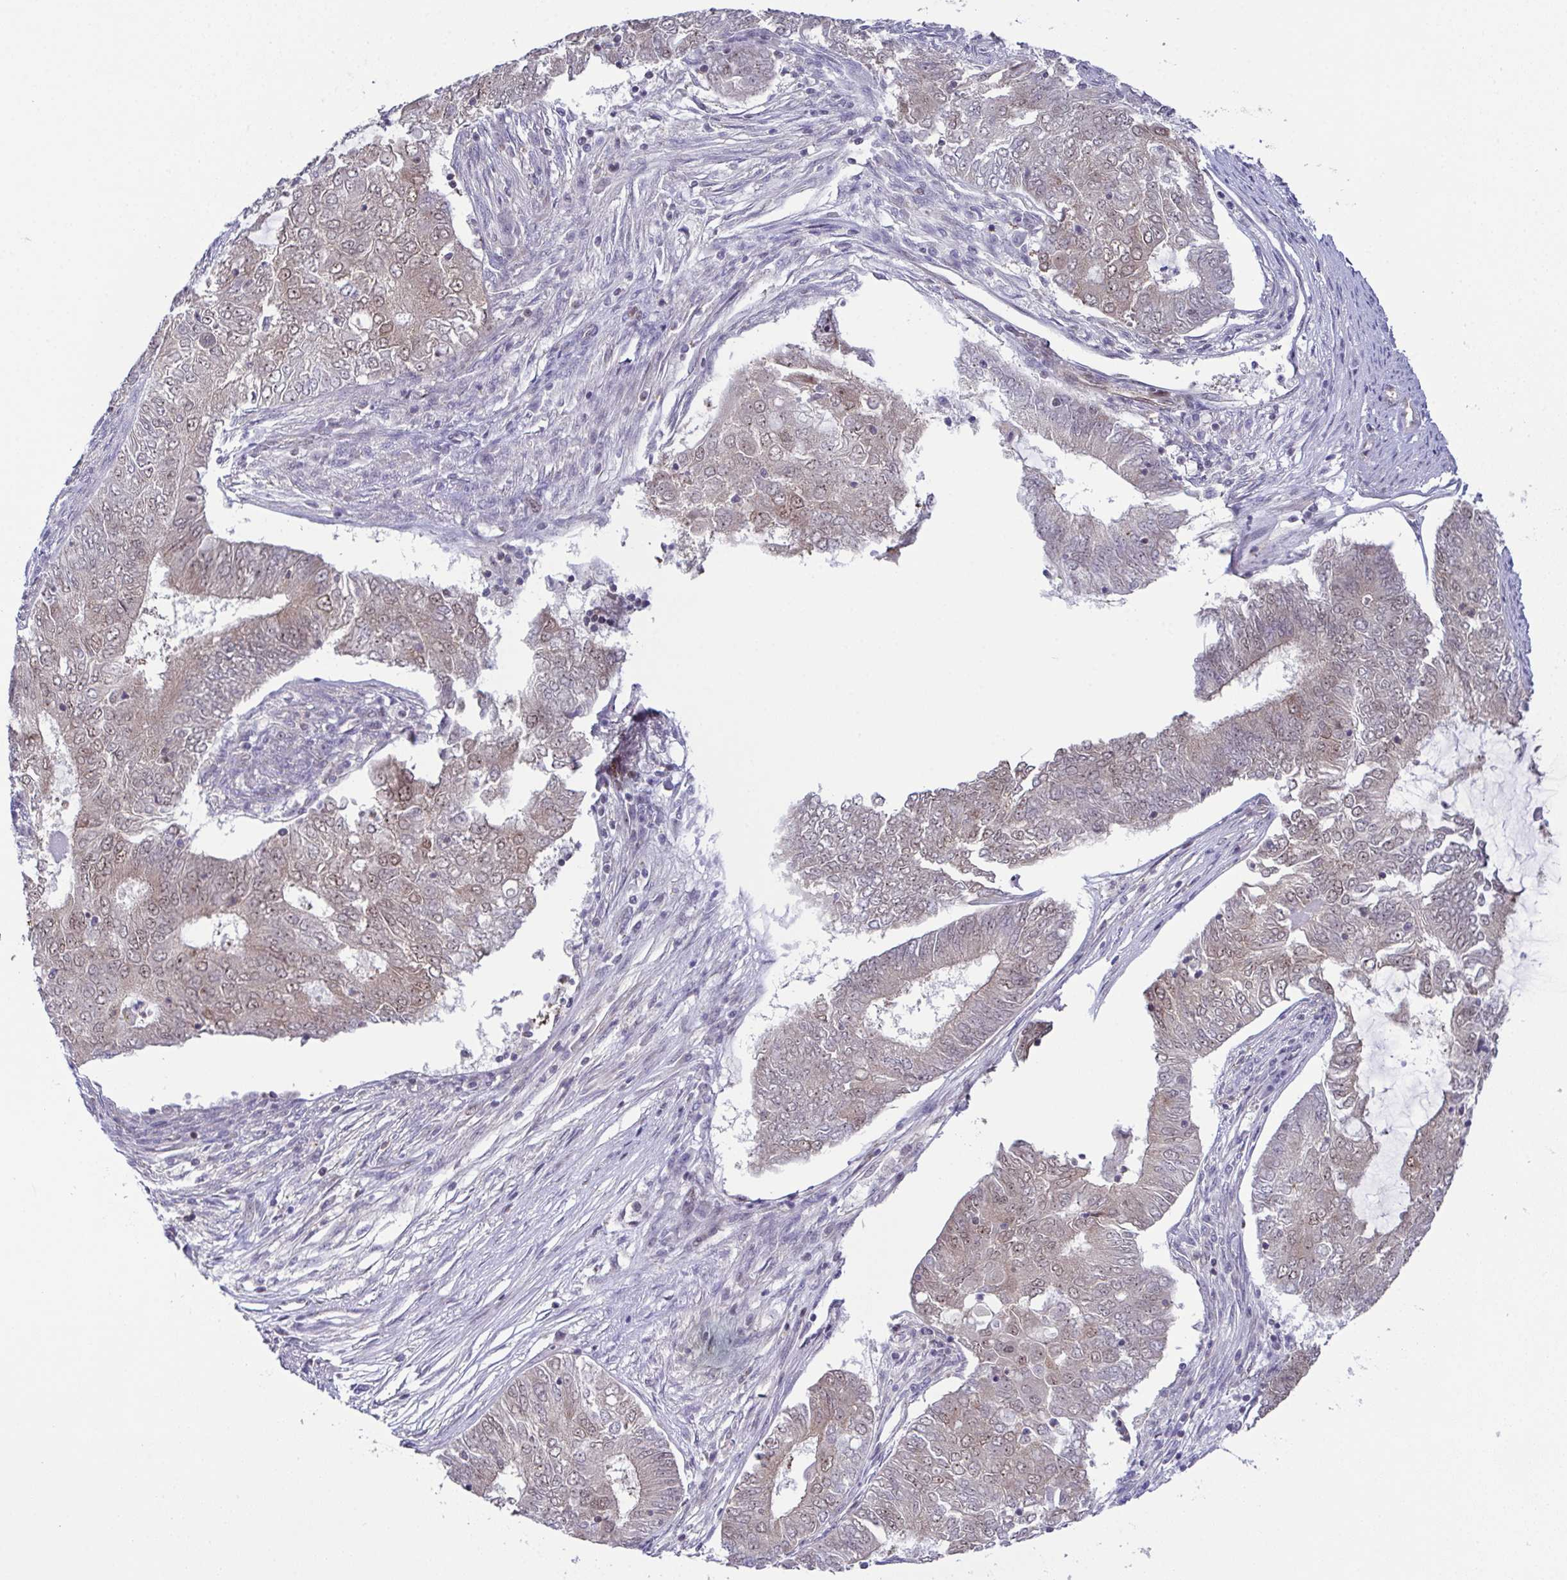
{"staining": {"intensity": "moderate", "quantity": "<25%", "location": "nuclear"}, "tissue": "endometrial cancer", "cell_type": "Tumor cells", "image_type": "cancer", "snomed": [{"axis": "morphology", "description": "Adenocarcinoma, NOS"}, {"axis": "topography", "description": "Endometrium"}], "caption": "High-power microscopy captured an immunohistochemistry histopathology image of endometrial cancer (adenocarcinoma), revealing moderate nuclear expression in about <25% of tumor cells.", "gene": "DNAJB1", "patient": {"sex": "female", "age": 62}}